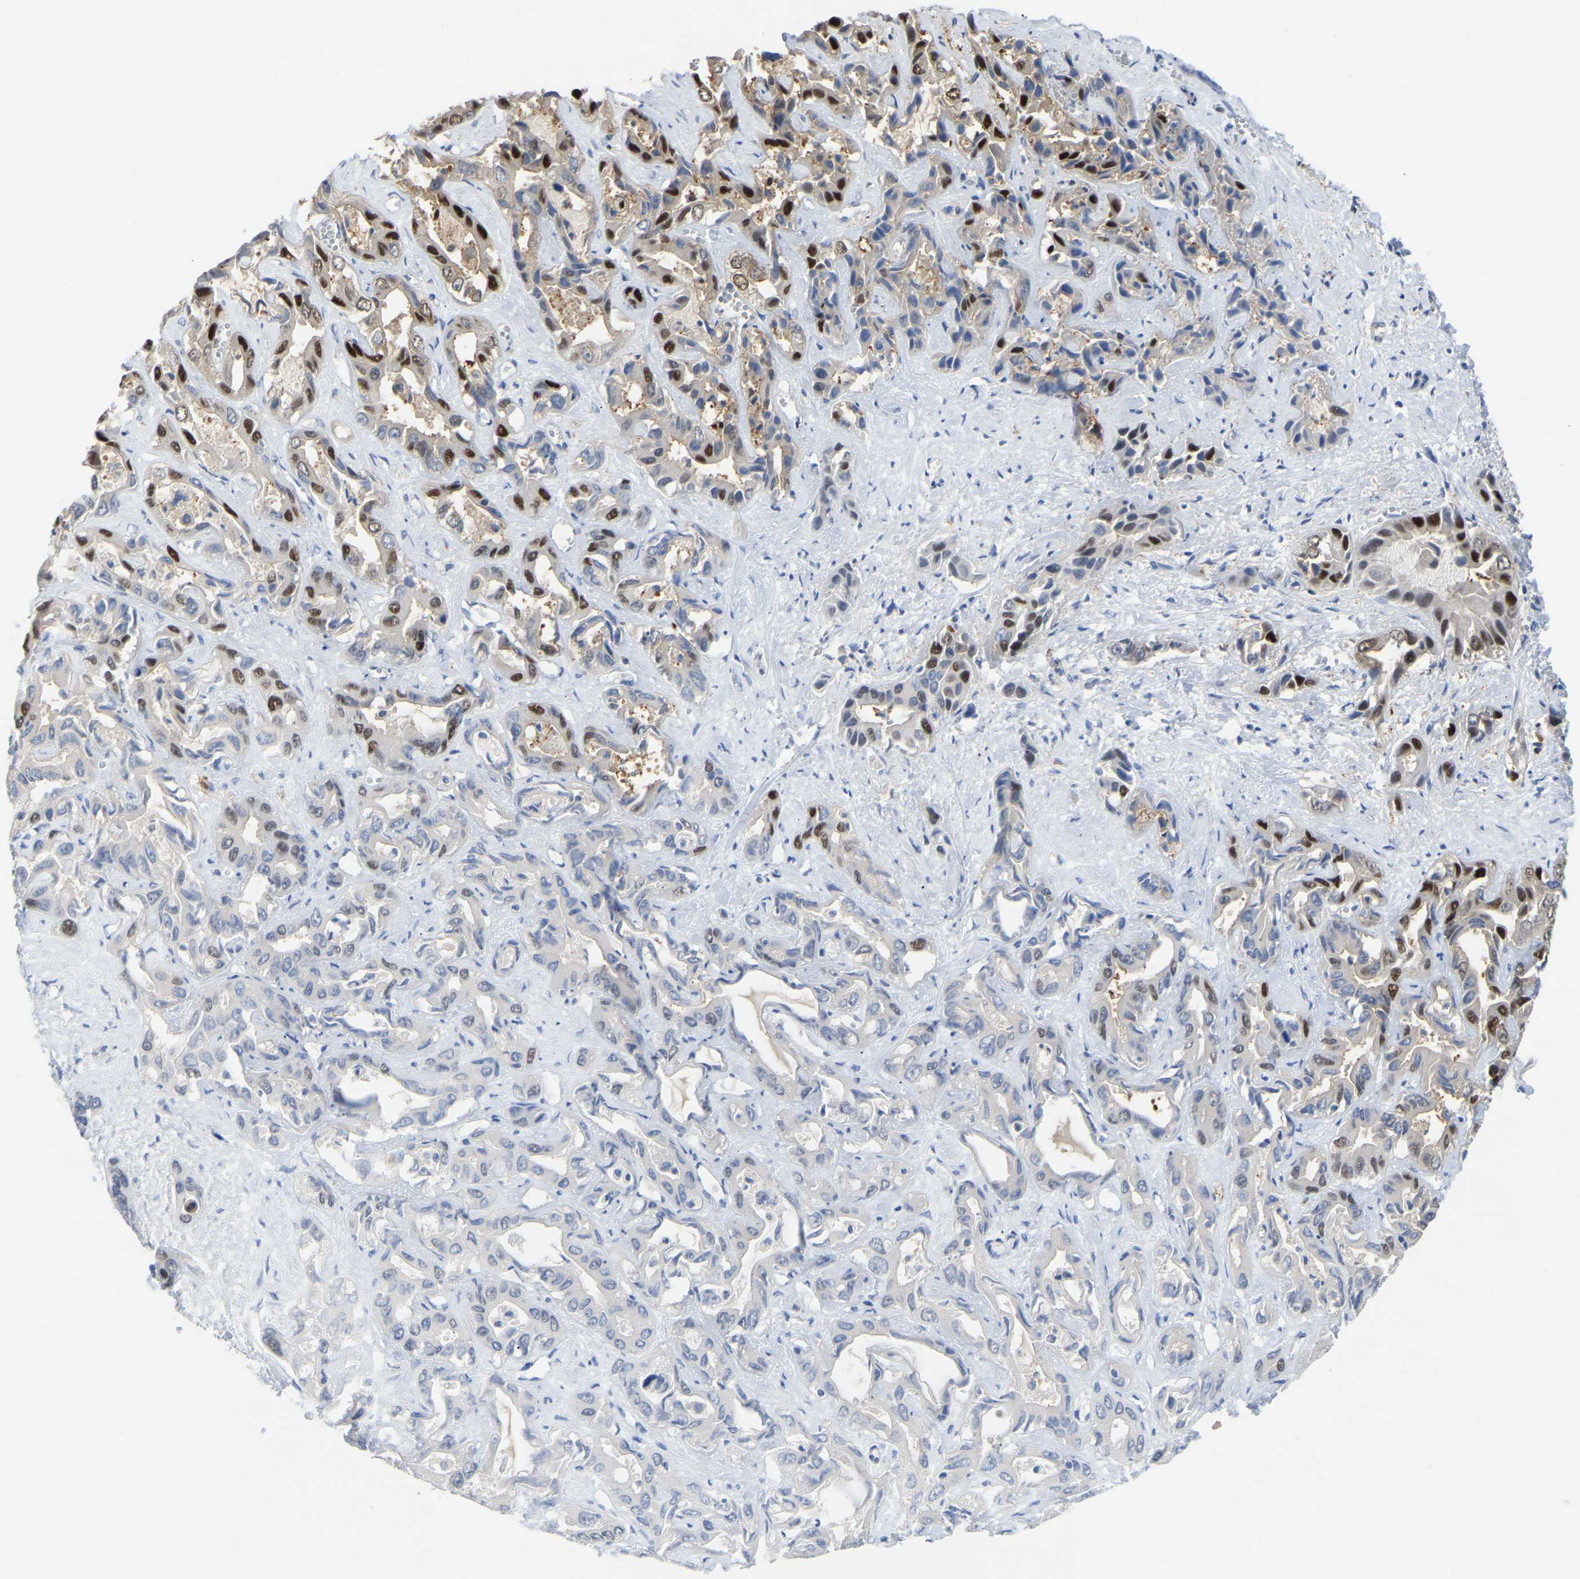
{"staining": {"intensity": "strong", "quantity": "25%-75%", "location": "nuclear"}, "tissue": "liver cancer", "cell_type": "Tumor cells", "image_type": "cancer", "snomed": [{"axis": "morphology", "description": "Cholangiocarcinoma"}, {"axis": "topography", "description": "Liver"}], "caption": "Liver cancer (cholangiocarcinoma) tissue displays strong nuclear expression in approximately 25%-75% of tumor cells, visualized by immunohistochemistry.", "gene": "KLRG2", "patient": {"sex": "female", "age": 52}}